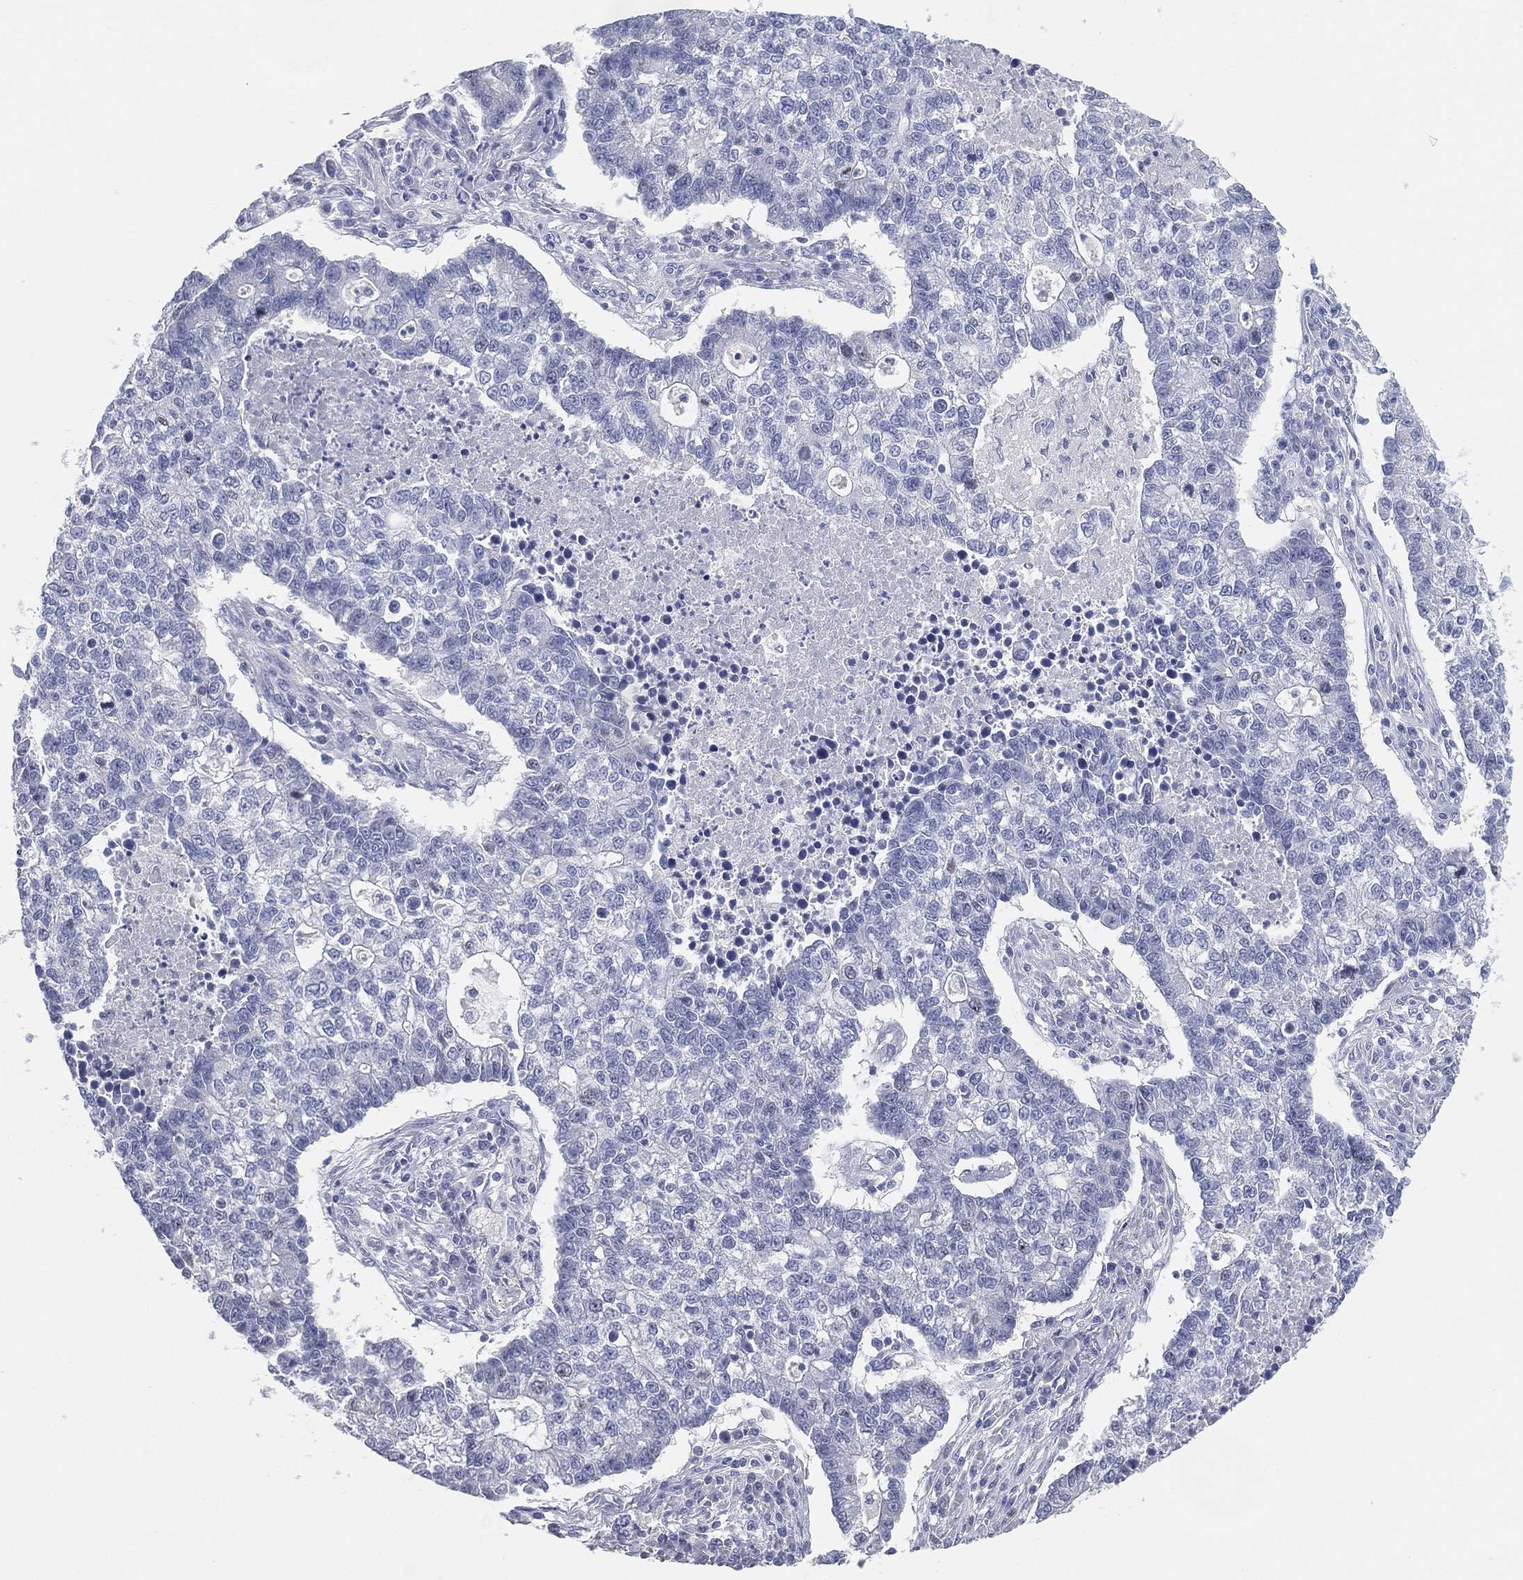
{"staining": {"intensity": "negative", "quantity": "none", "location": "none"}, "tissue": "lung cancer", "cell_type": "Tumor cells", "image_type": "cancer", "snomed": [{"axis": "morphology", "description": "Adenocarcinoma, NOS"}, {"axis": "topography", "description": "Lung"}], "caption": "High magnification brightfield microscopy of lung cancer (adenocarcinoma) stained with DAB (3,3'-diaminobenzidine) (brown) and counterstained with hematoxylin (blue): tumor cells show no significant positivity. Nuclei are stained in blue.", "gene": "FAM187B", "patient": {"sex": "male", "age": 57}}